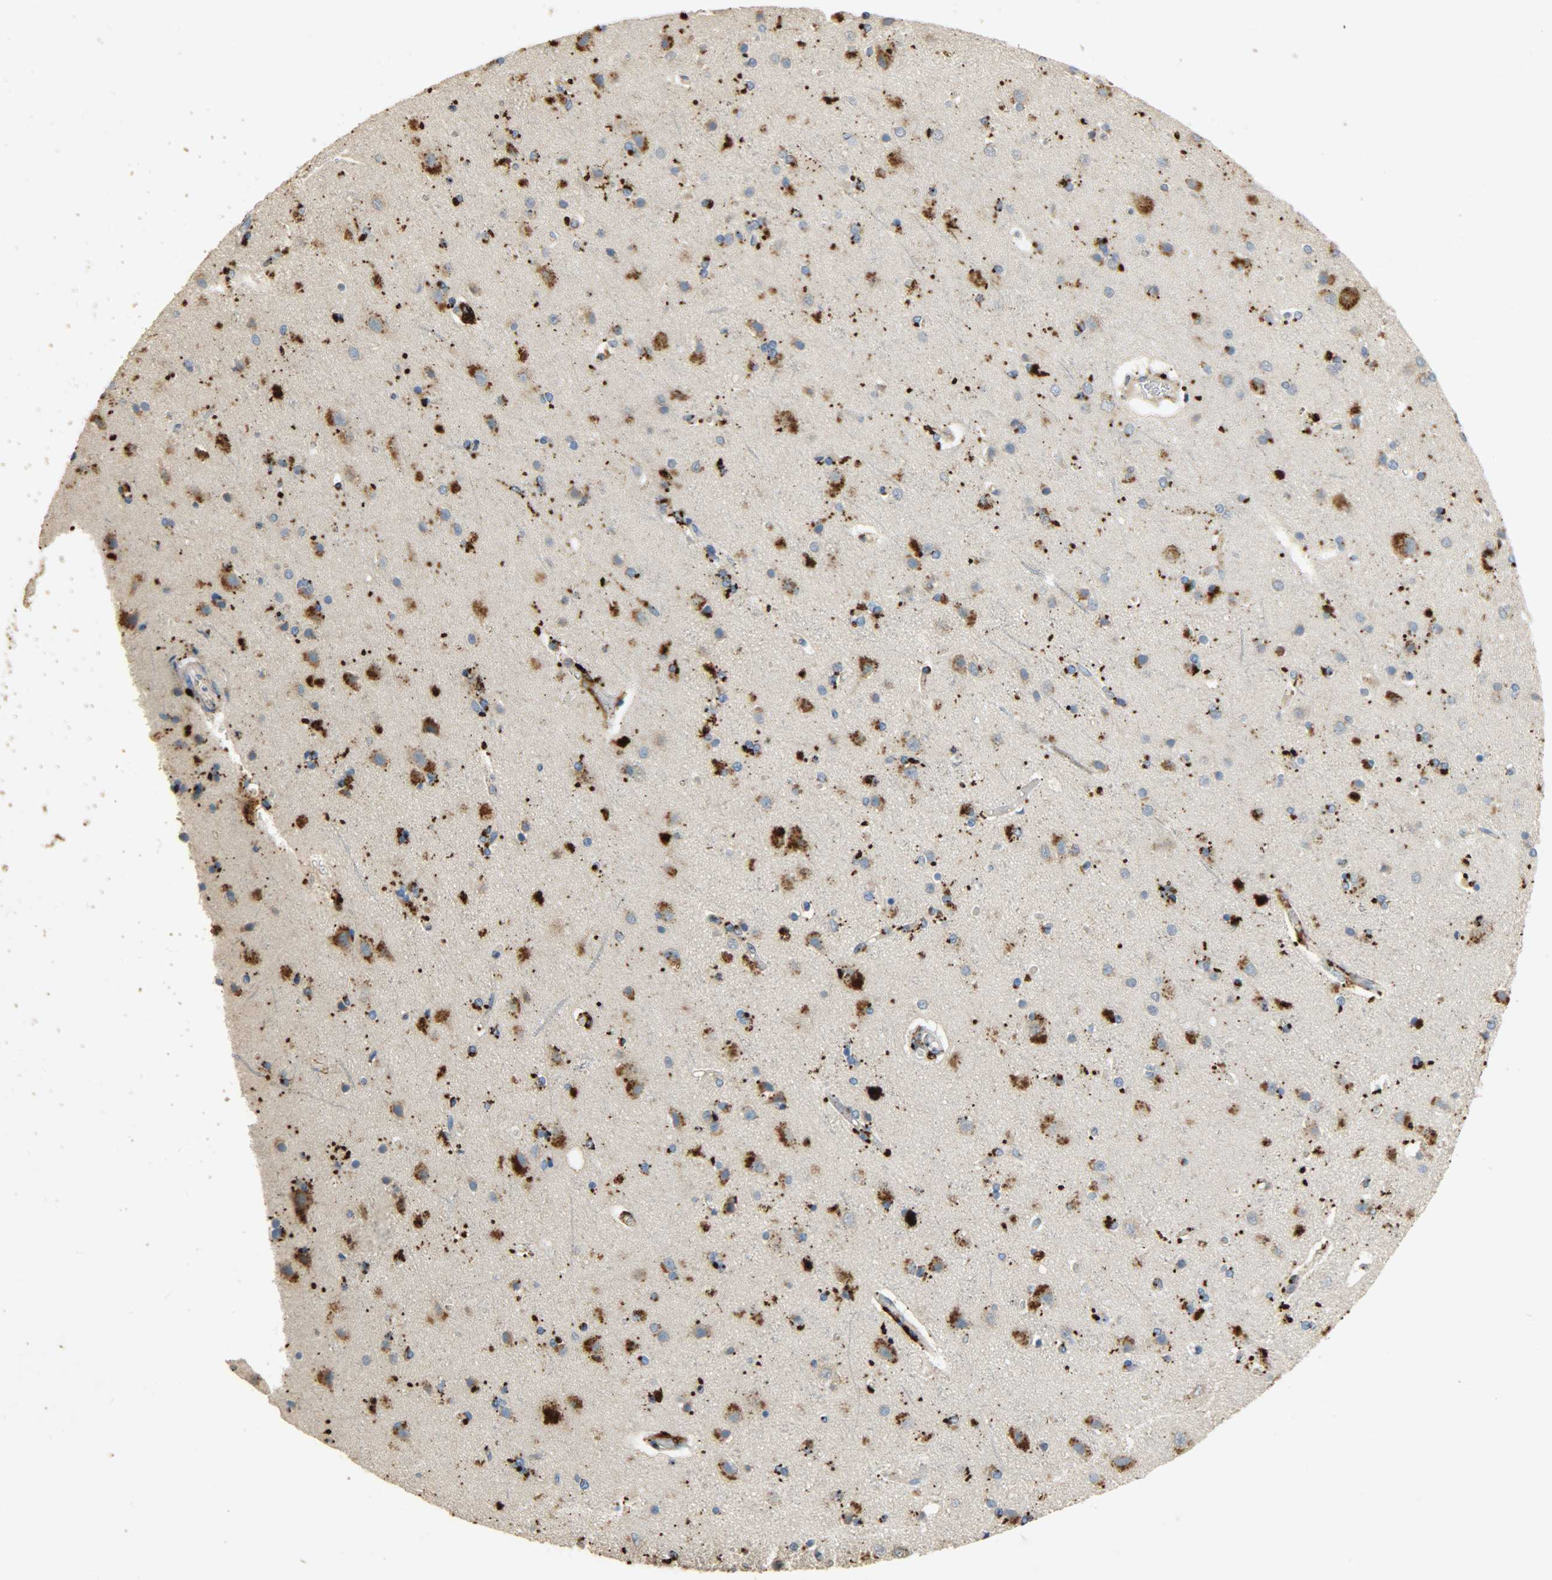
{"staining": {"intensity": "negative", "quantity": "none", "location": "none"}, "tissue": "cerebral cortex", "cell_type": "Endothelial cells", "image_type": "normal", "snomed": [{"axis": "morphology", "description": "Normal tissue, NOS"}, {"axis": "topography", "description": "Cerebral cortex"}], "caption": "A histopathology image of human cerebral cortex is negative for staining in endothelial cells. (Stains: DAB (3,3'-diaminobenzidine) immunohistochemistry (IHC) with hematoxylin counter stain, Microscopy: brightfield microscopy at high magnification).", "gene": "ASAH1", "patient": {"sex": "female", "age": 54}}